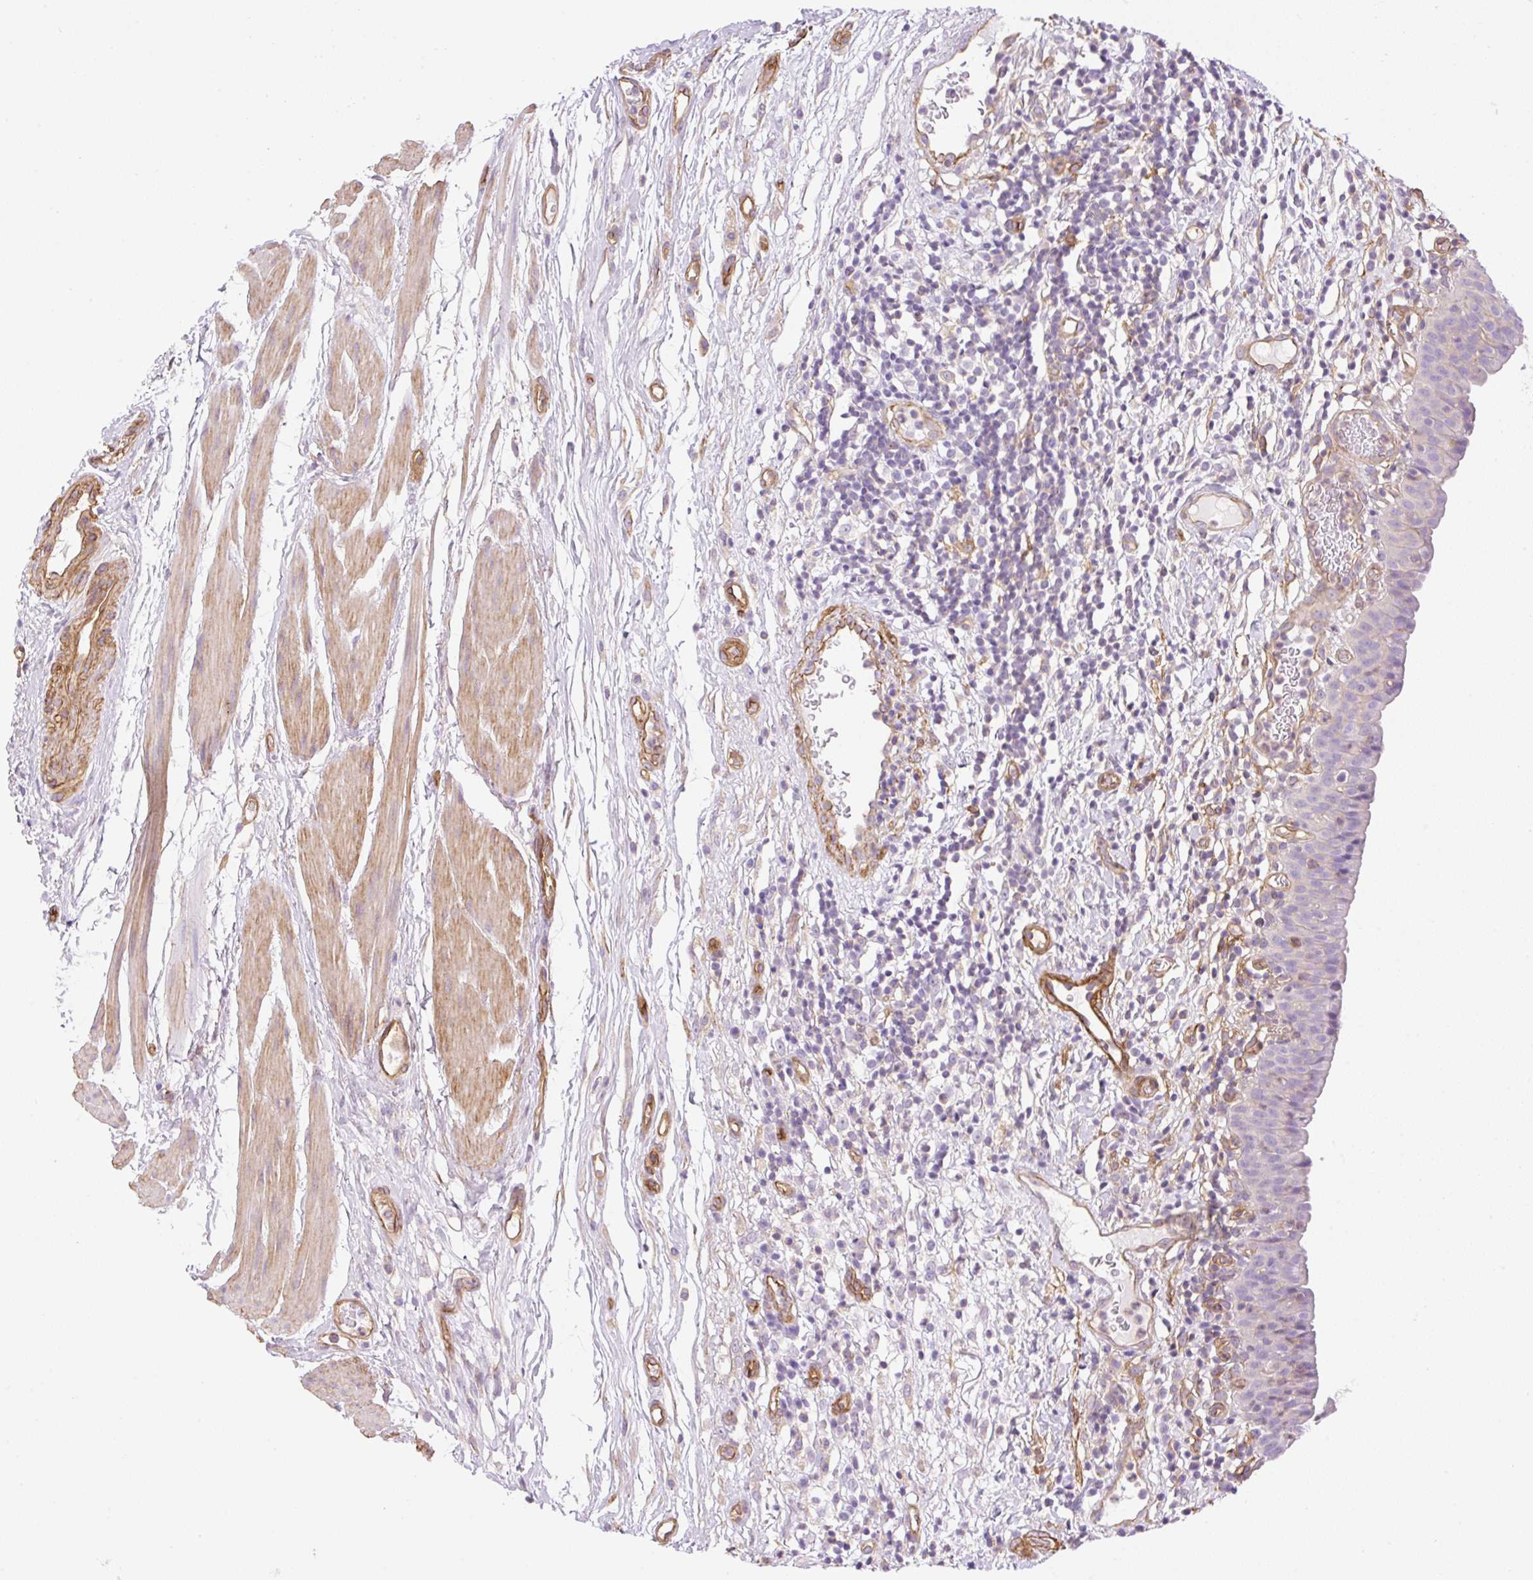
{"staining": {"intensity": "negative", "quantity": "none", "location": "none"}, "tissue": "urinary bladder", "cell_type": "Urothelial cells", "image_type": "normal", "snomed": [{"axis": "morphology", "description": "Normal tissue, NOS"}, {"axis": "morphology", "description": "Inflammation, NOS"}, {"axis": "topography", "description": "Urinary bladder"}], "caption": "A high-resolution photomicrograph shows immunohistochemistry staining of normal urinary bladder, which displays no significant expression in urothelial cells.", "gene": "EHD1", "patient": {"sex": "male", "age": 57}}